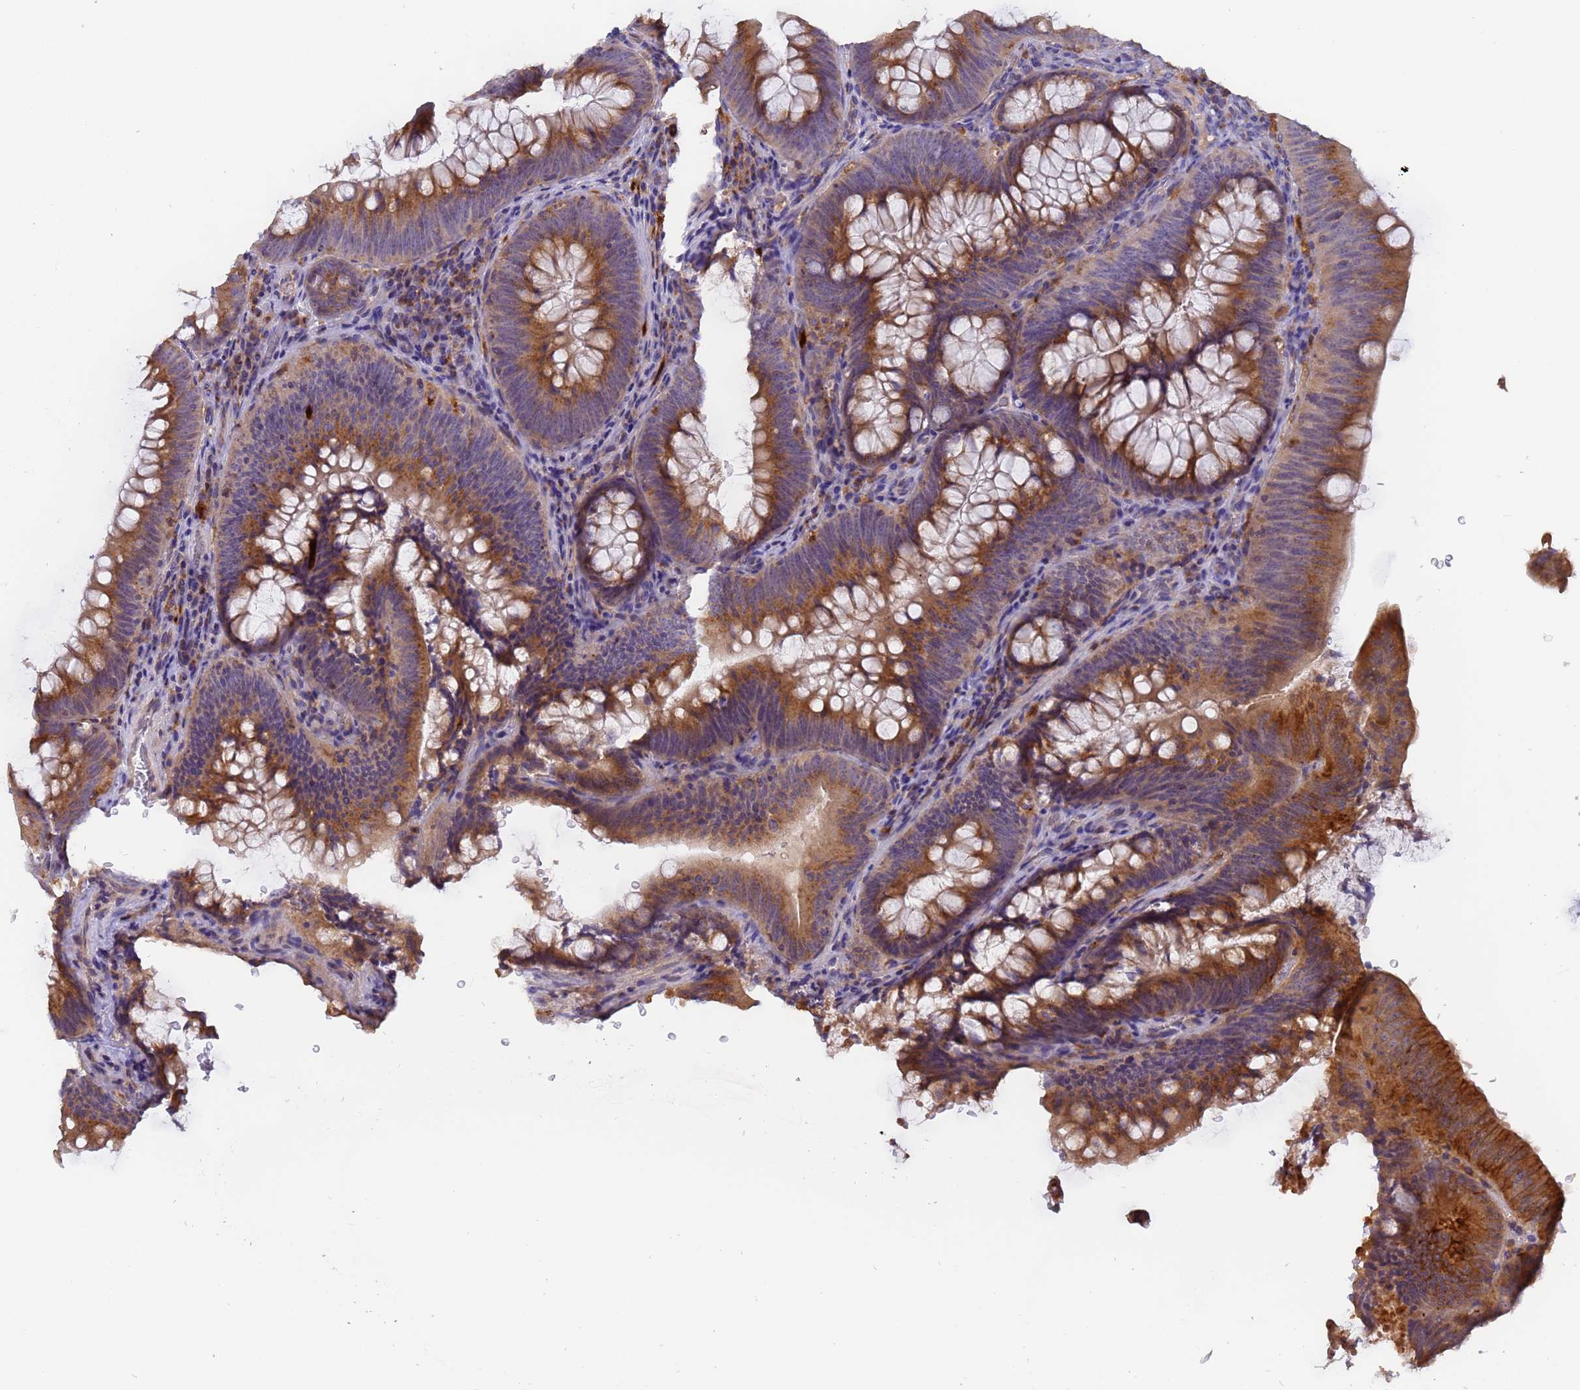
{"staining": {"intensity": "strong", "quantity": ">75%", "location": "cytoplasmic/membranous"}, "tissue": "colorectal cancer", "cell_type": "Tumor cells", "image_type": "cancer", "snomed": [{"axis": "morphology", "description": "Normal tissue, NOS"}, {"axis": "topography", "description": "Colon"}], "caption": "Protein analysis of colorectal cancer tissue reveals strong cytoplasmic/membranous expression in about >75% of tumor cells.", "gene": "M6PR", "patient": {"sex": "female", "age": 82}}